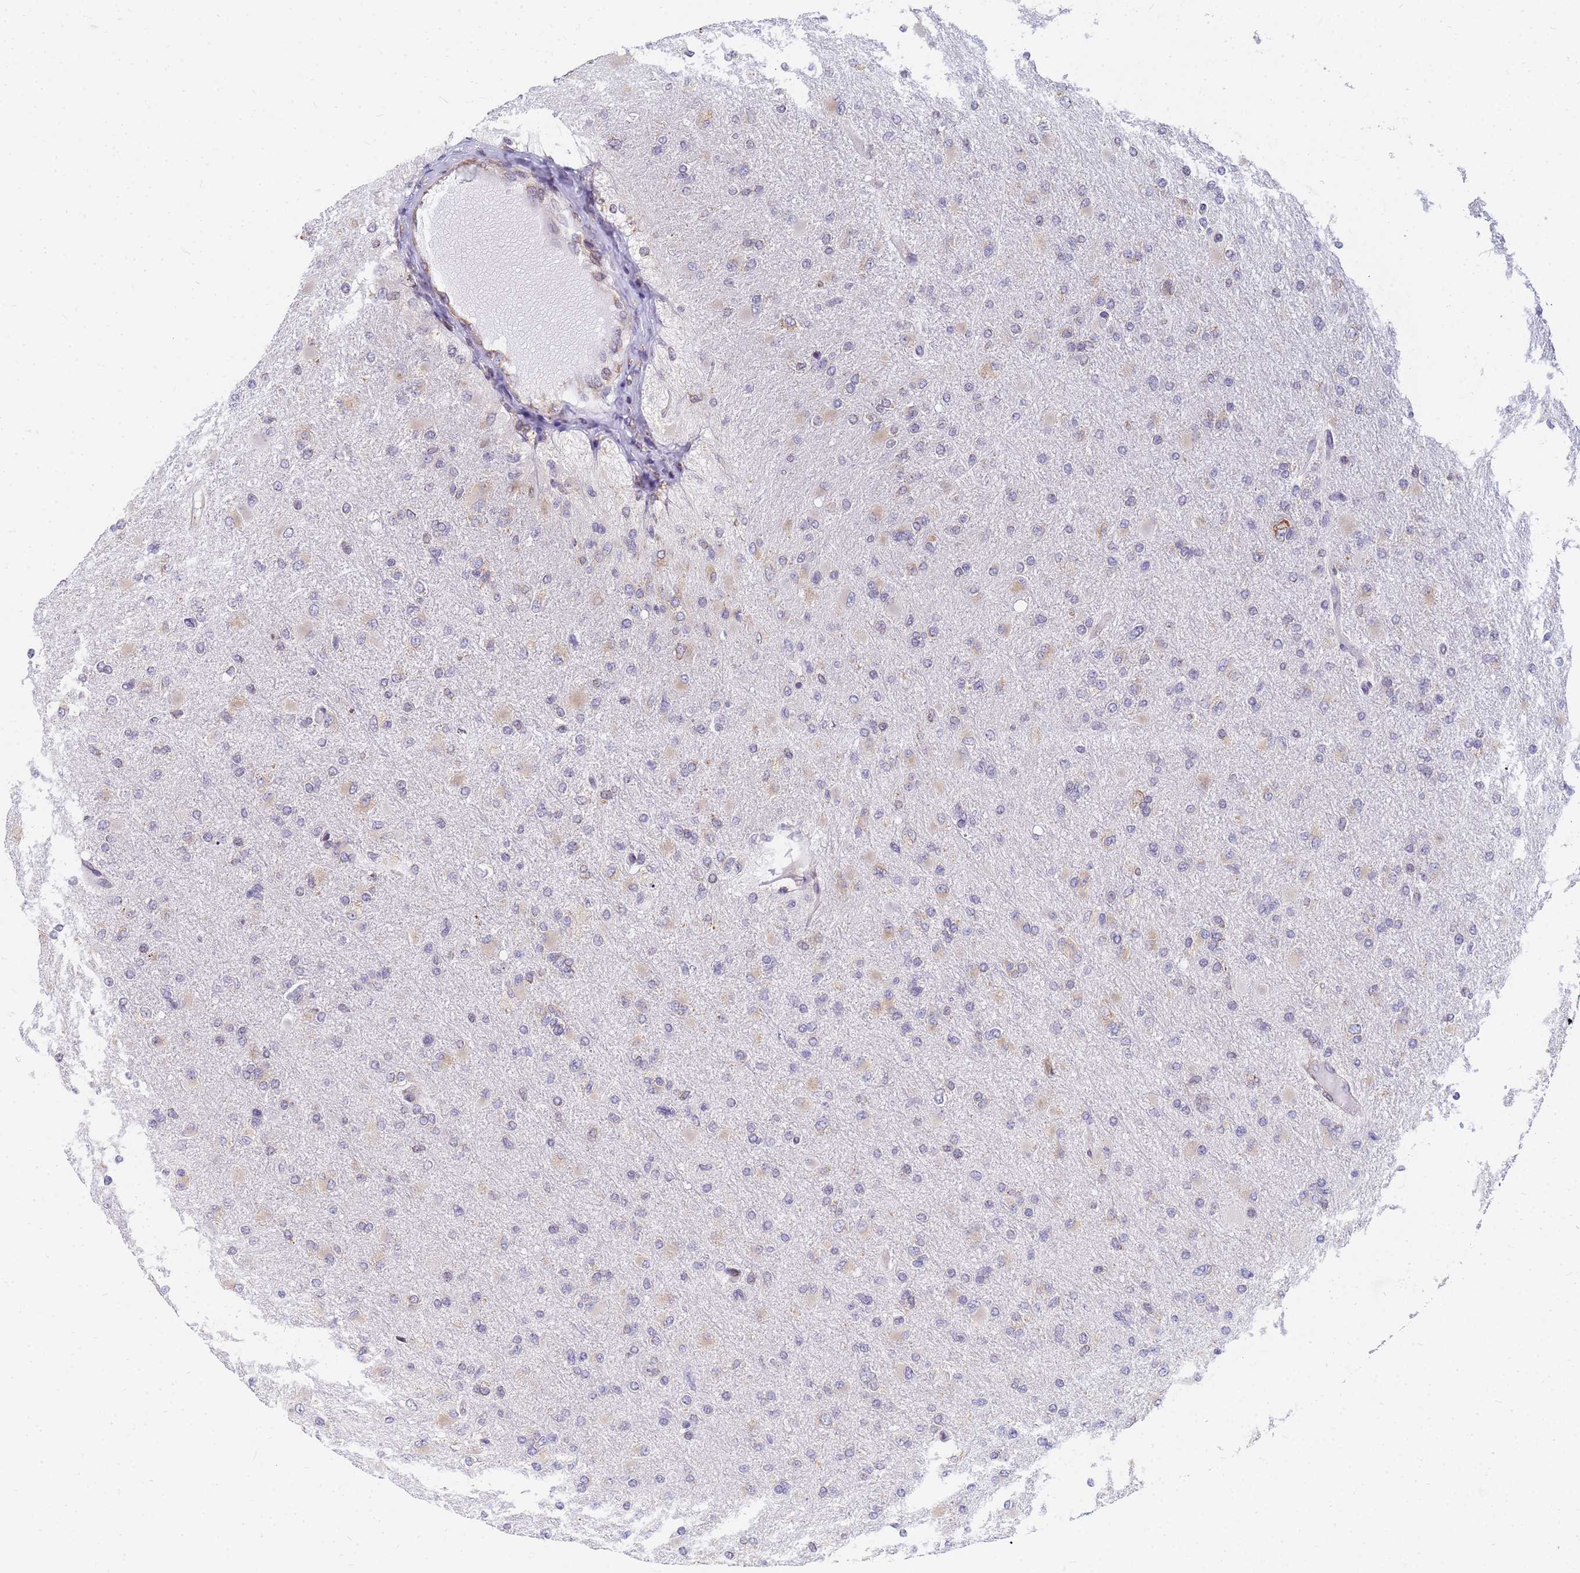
{"staining": {"intensity": "negative", "quantity": "none", "location": "none"}, "tissue": "glioma", "cell_type": "Tumor cells", "image_type": "cancer", "snomed": [{"axis": "morphology", "description": "Glioma, malignant, High grade"}, {"axis": "topography", "description": "Cerebral cortex"}], "caption": "IHC of human glioma demonstrates no expression in tumor cells.", "gene": "SSR4", "patient": {"sex": "female", "age": 36}}